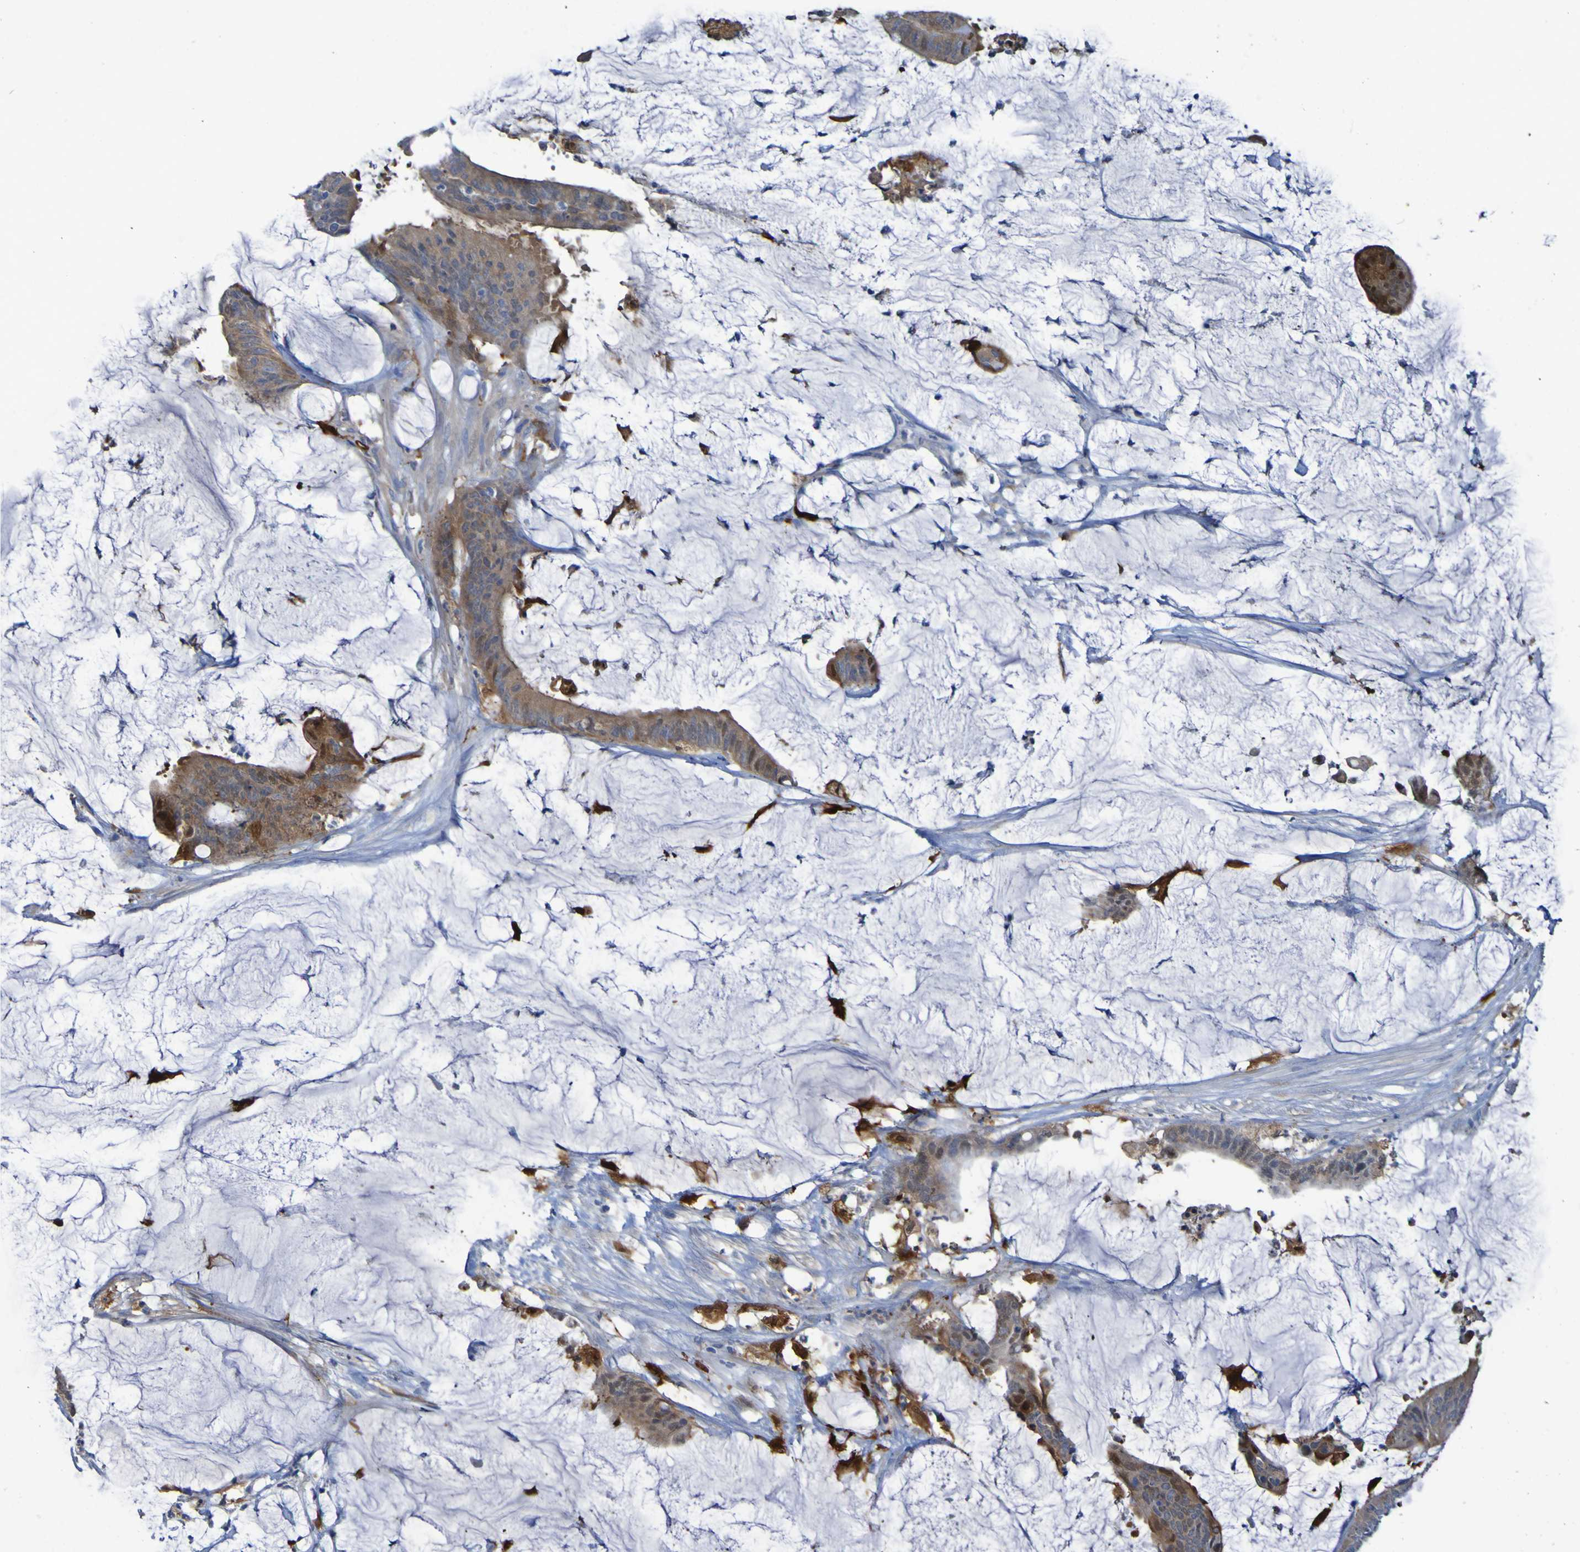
{"staining": {"intensity": "moderate", "quantity": ">75%", "location": "cytoplasmic/membranous"}, "tissue": "colorectal cancer", "cell_type": "Tumor cells", "image_type": "cancer", "snomed": [{"axis": "morphology", "description": "Adenocarcinoma, NOS"}, {"axis": "topography", "description": "Rectum"}], "caption": "Immunohistochemical staining of adenocarcinoma (colorectal) reveals moderate cytoplasmic/membranous protein positivity in about >75% of tumor cells.", "gene": "MPPE1", "patient": {"sex": "female", "age": 66}}